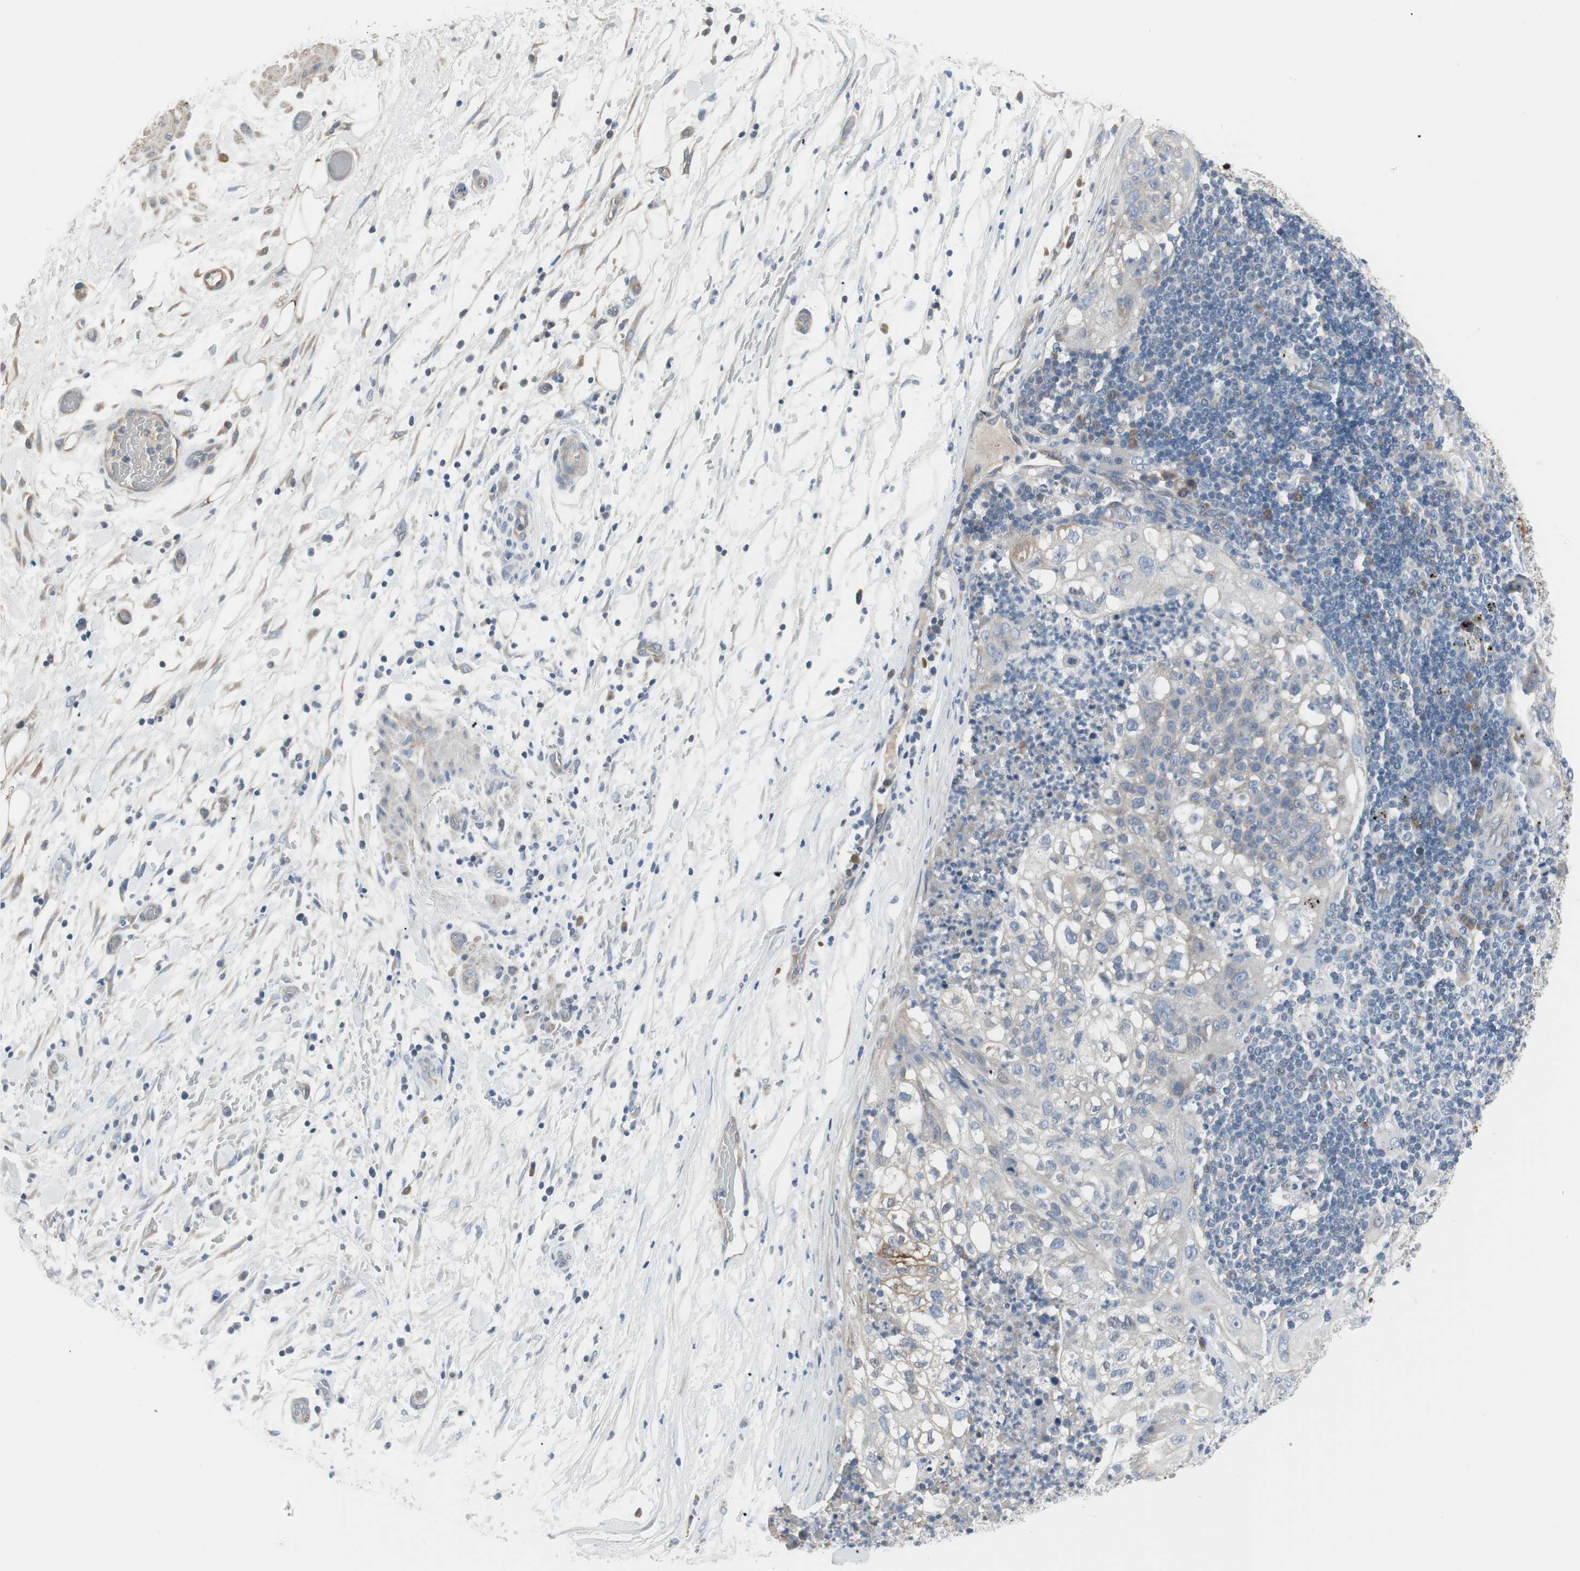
{"staining": {"intensity": "weak", "quantity": "25%-75%", "location": "cytoplasmic/membranous"}, "tissue": "lung cancer", "cell_type": "Tumor cells", "image_type": "cancer", "snomed": [{"axis": "morphology", "description": "Inflammation, NOS"}, {"axis": "morphology", "description": "Squamous cell carcinoma, NOS"}, {"axis": "topography", "description": "Lymph node"}, {"axis": "topography", "description": "Soft tissue"}, {"axis": "topography", "description": "Lung"}], "caption": "There is low levels of weak cytoplasmic/membranous staining in tumor cells of squamous cell carcinoma (lung), as demonstrated by immunohistochemical staining (brown color).", "gene": "PIGR", "patient": {"sex": "male", "age": 66}}